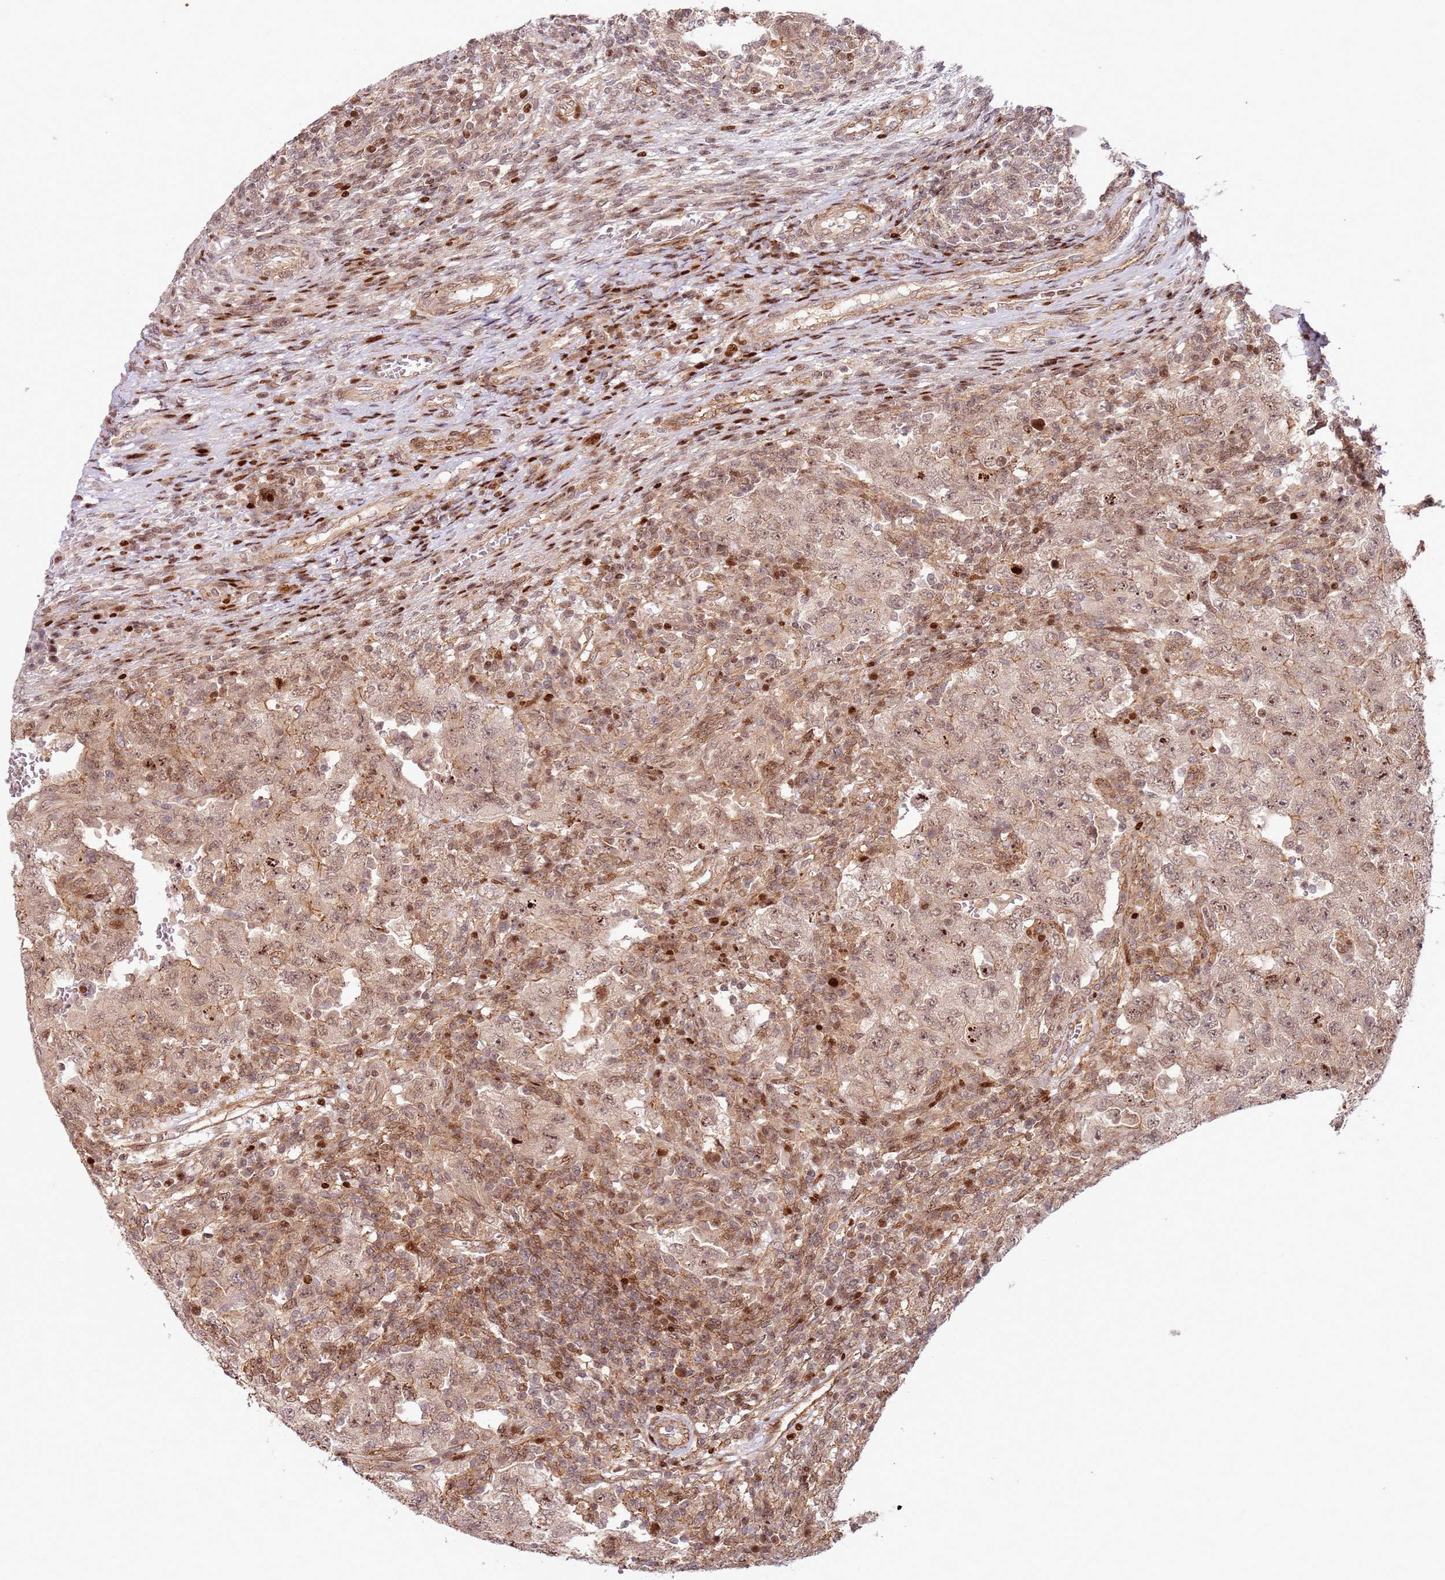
{"staining": {"intensity": "moderate", "quantity": ">75%", "location": "cytoplasmic/membranous,nuclear"}, "tissue": "testis cancer", "cell_type": "Tumor cells", "image_type": "cancer", "snomed": [{"axis": "morphology", "description": "Carcinoma, Embryonal, NOS"}, {"axis": "topography", "description": "Testis"}], "caption": "Immunohistochemical staining of testis embryonal carcinoma shows moderate cytoplasmic/membranous and nuclear protein staining in approximately >75% of tumor cells.", "gene": "TMEM233", "patient": {"sex": "male", "age": 26}}